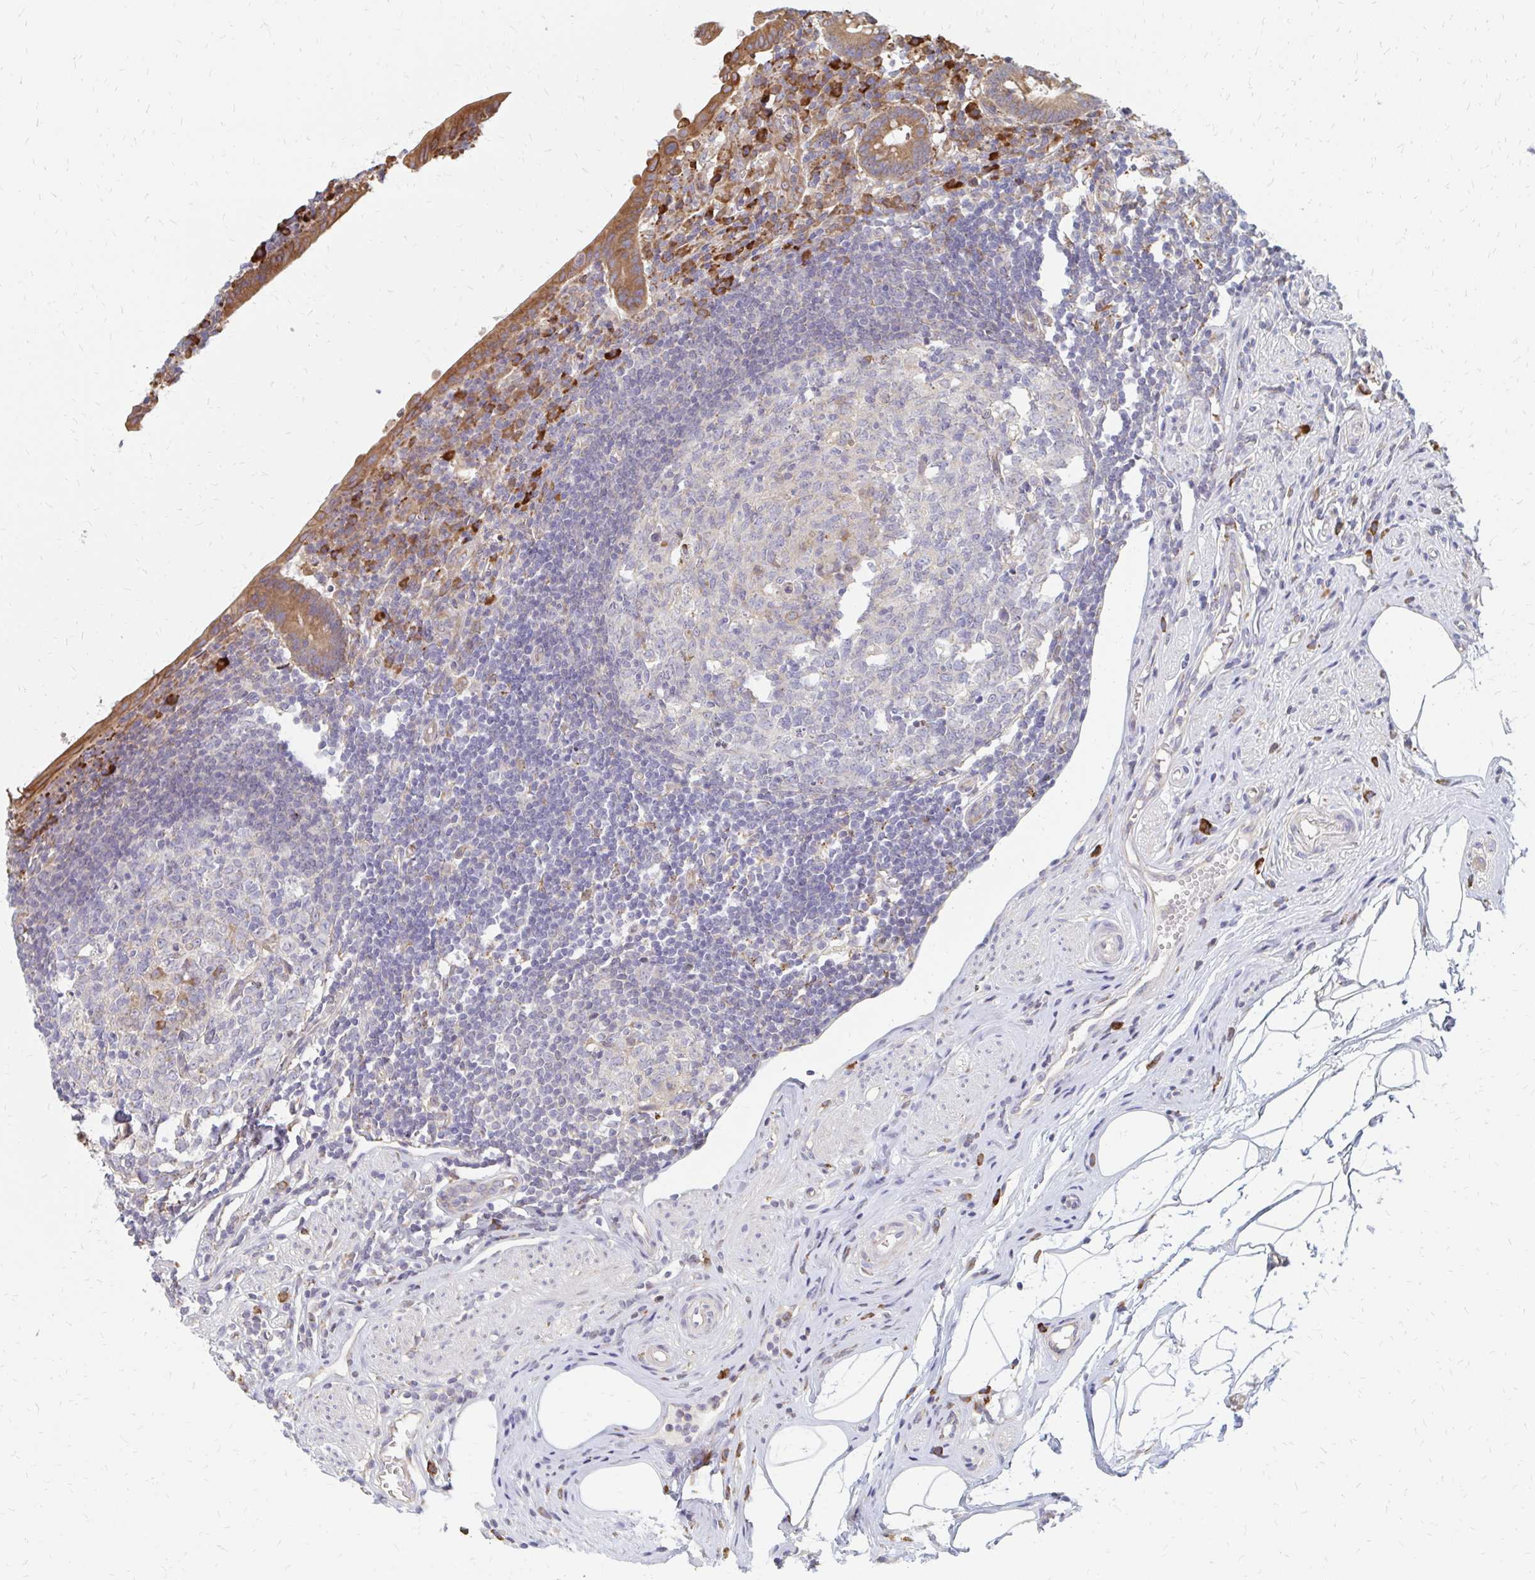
{"staining": {"intensity": "moderate", "quantity": ">75%", "location": "cytoplasmic/membranous"}, "tissue": "appendix", "cell_type": "Glandular cells", "image_type": "normal", "snomed": [{"axis": "morphology", "description": "Normal tissue, NOS"}, {"axis": "topography", "description": "Appendix"}], "caption": "Moderate cytoplasmic/membranous protein positivity is appreciated in approximately >75% of glandular cells in appendix. (brown staining indicates protein expression, while blue staining denotes nuclei).", "gene": "PPP1R13L", "patient": {"sex": "female", "age": 56}}